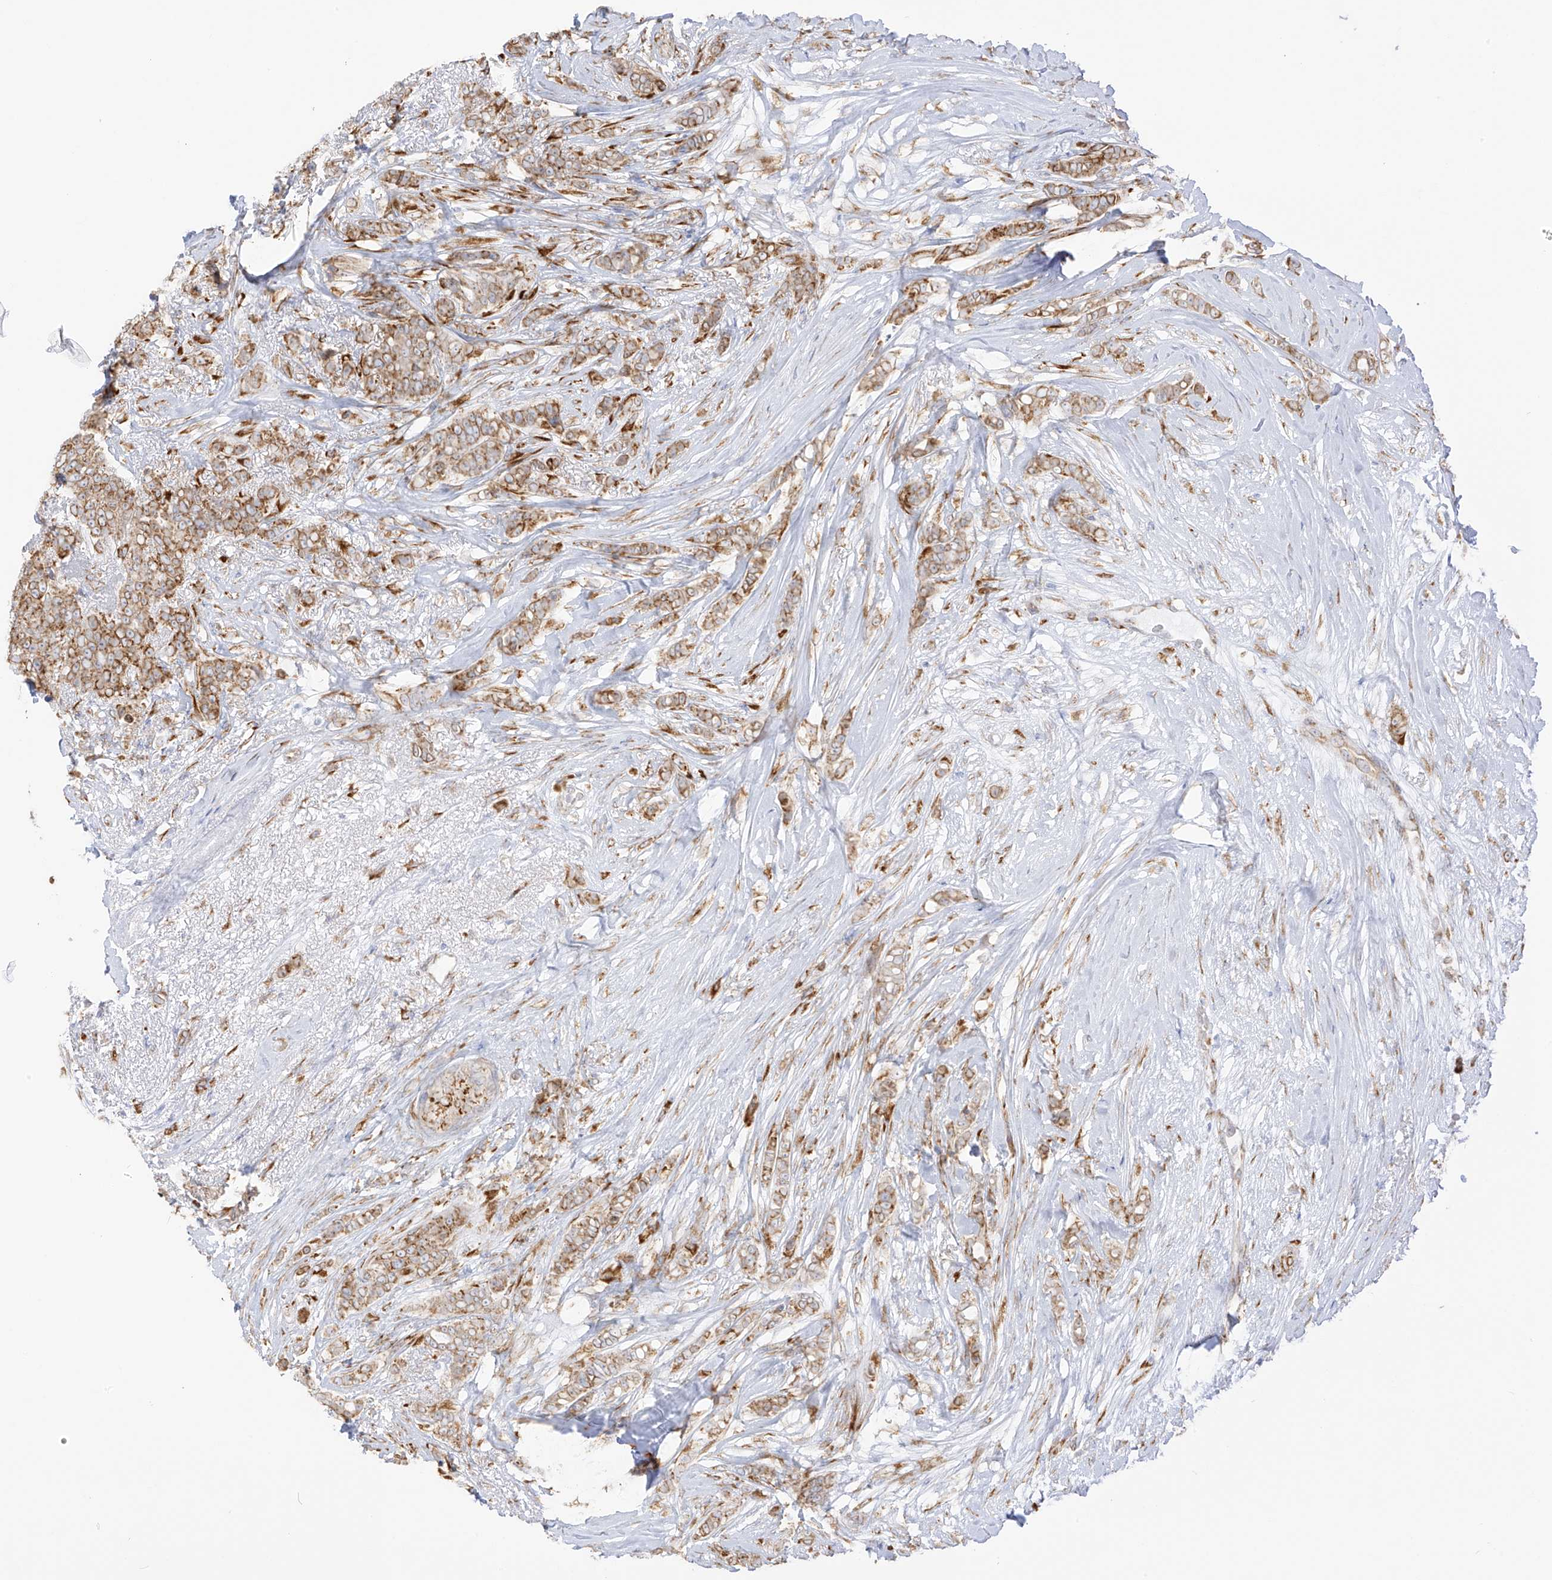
{"staining": {"intensity": "moderate", "quantity": ">75%", "location": "cytoplasmic/membranous"}, "tissue": "breast cancer", "cell_type": "Tumor cells", "image_type": "cancer", "snomed": [{"axis": "morphology", "description": "Lobular carcinoma"}, {"axis": "topography", "description": "Breast"}], "caption": "IHC micrograph of breast lobular carcinoma stained for a protein (brown), which reveals medium levels of moderate cytoplasmic/membranous expression in about >75% of tumor cells.", "gene": "LRRC59", "patient": {"sex": "female", "age": 51}}